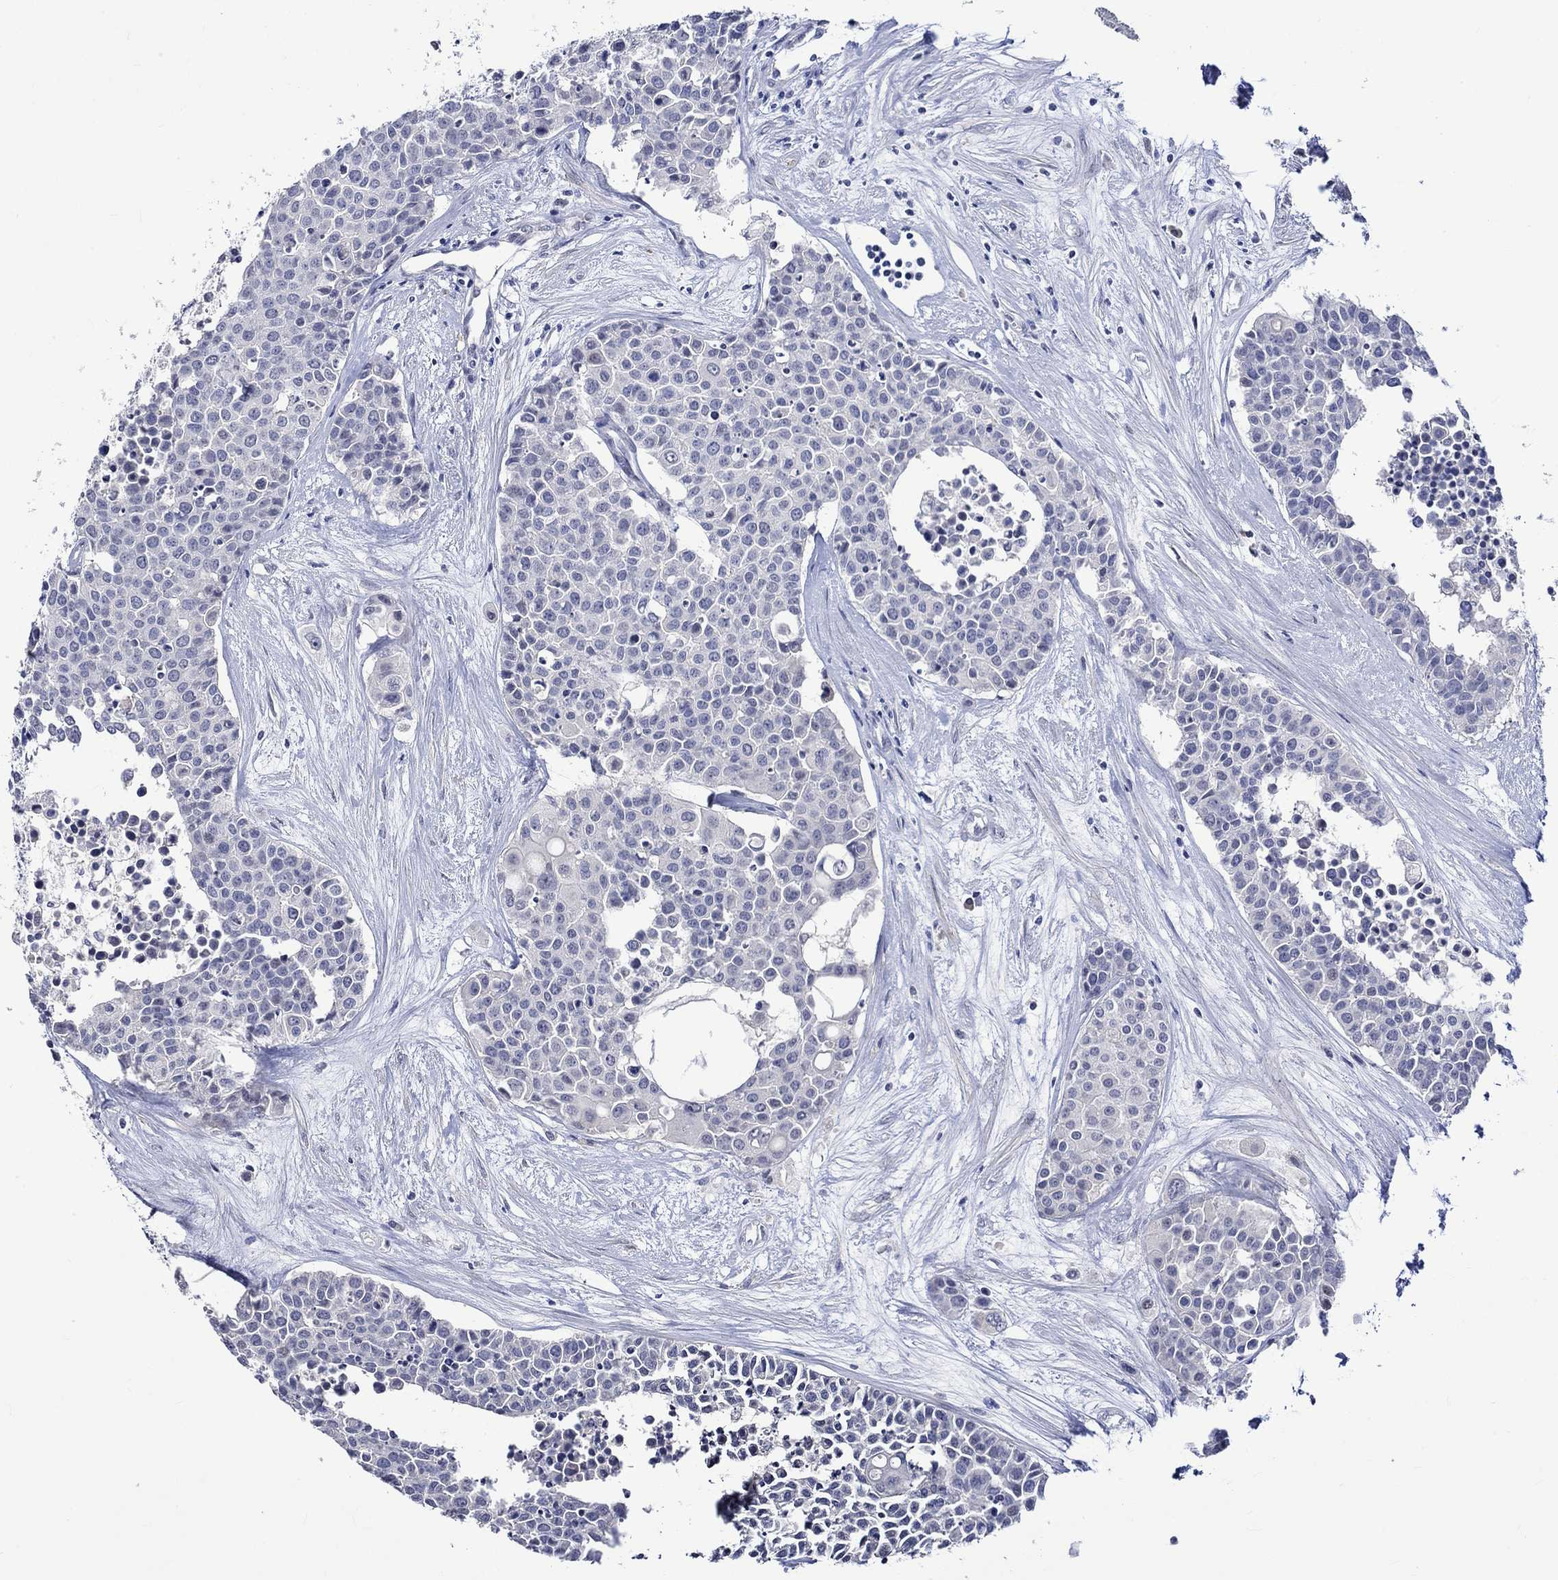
{"staining": {"intensity": "negative", "quantity": "none", "location": "none"}, "tissue": "carcinoid", "cell_type": "Tumor cells", "image_type": "cancer", "snomed": [{"axis": "morphology", "description": "Carcinoid, malignant, NOS"}, {"axis": "topography", "description": "Colon"}], "caption": "Tumor cells are negative for brown protein staining in carcinoid (malignant).", "gene": "CRYAB", "patient": {"sex": "male", "age": 81}}